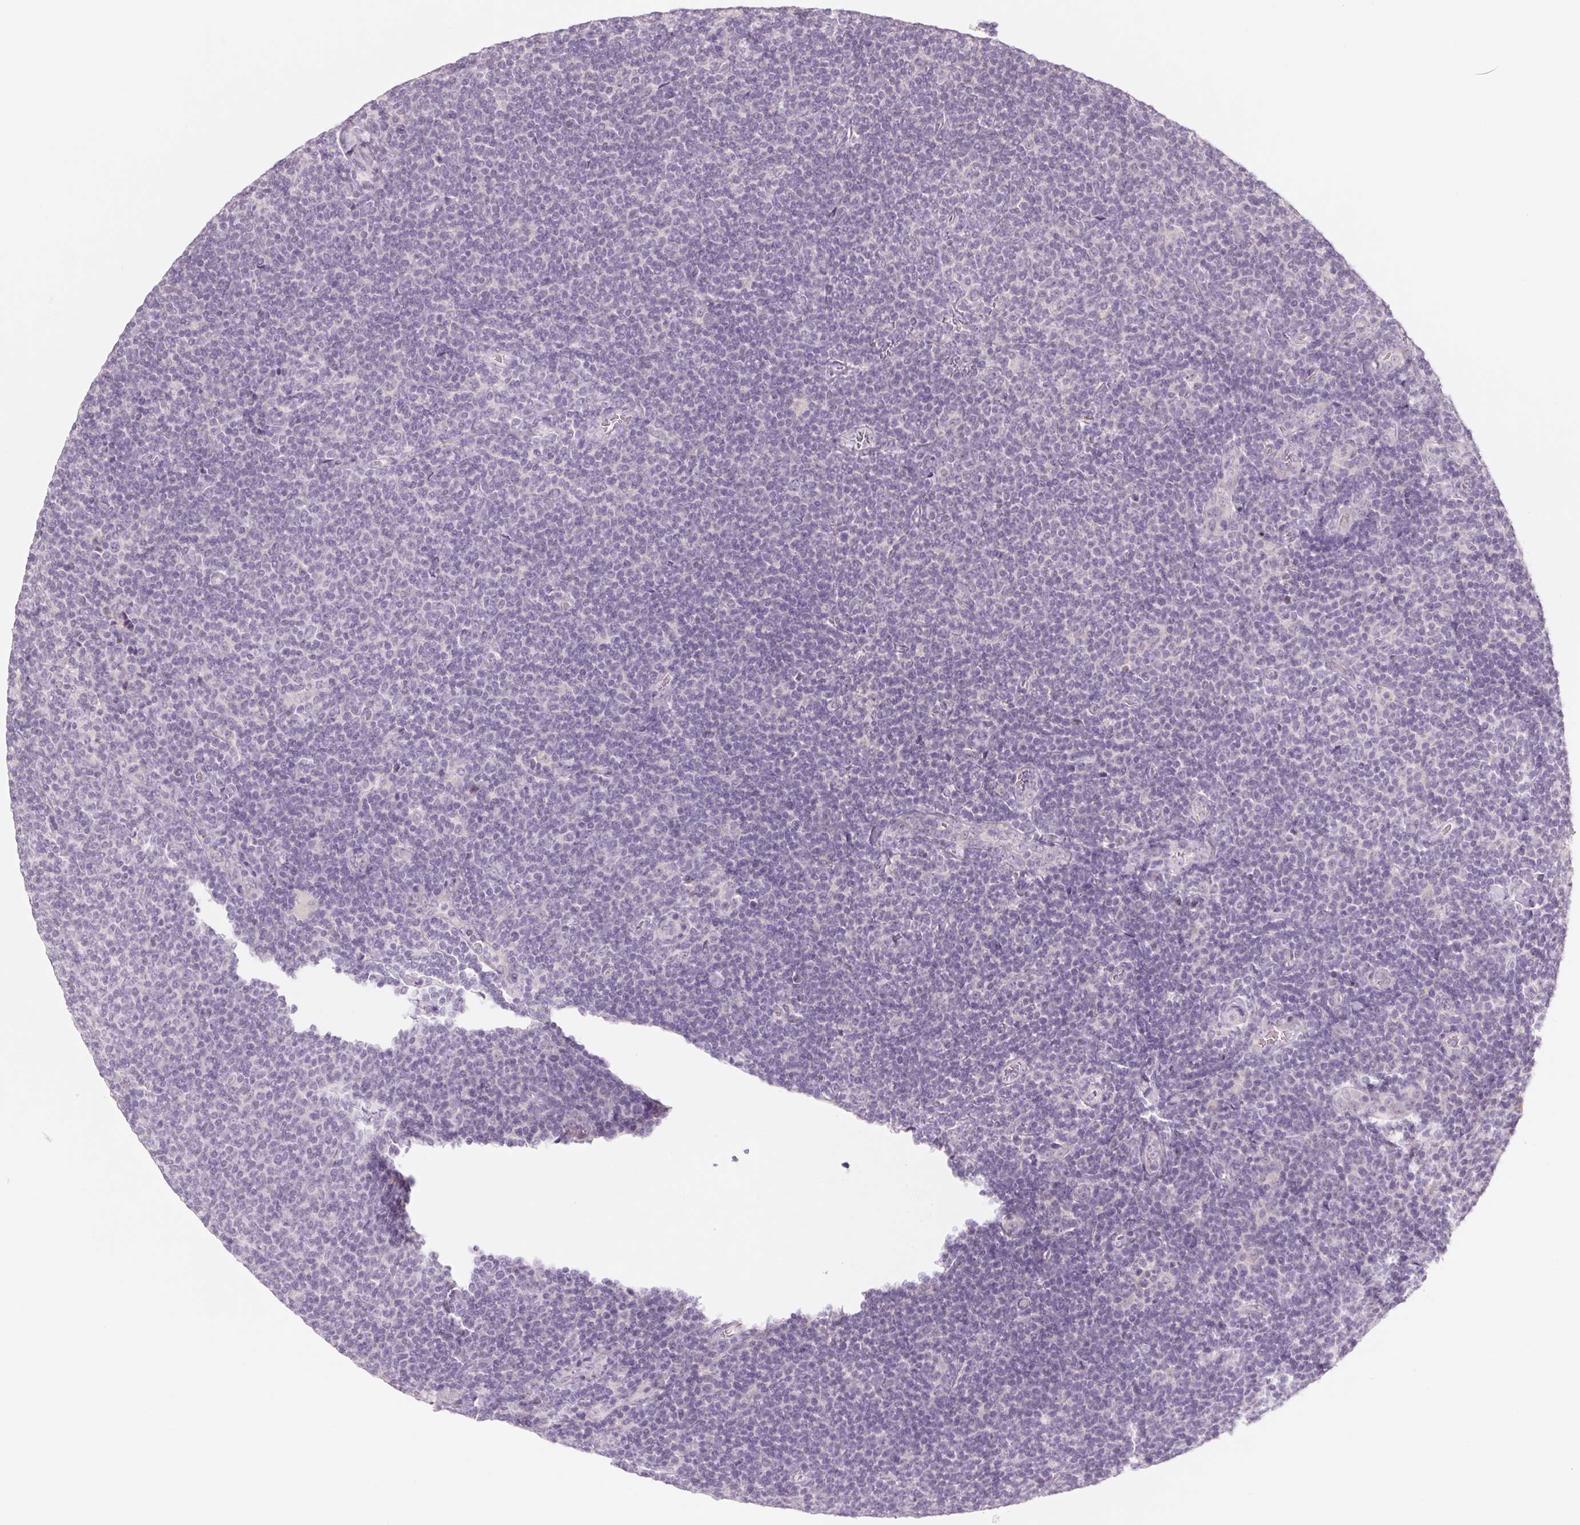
{"staining": {"intensity": "negative", "quantity": "none", "location": "none"}, "tissue": "lymphoma", "cell_type": "Tumor cells", "image_type": "cancer", "snomed": [{"axis": "morphology", "description": "Malignant lymphoma, non-Hodgkin's type, Low grade"}, {"axis": "topography", "description": "Lymph node"}], "caption": "This micrograph is of lymphoma stained with immunohistochemistry (IHC) to label a protein in brown with the nuclei are counter-stained blue. There is no positivity in tumor cells.", "gene": "POU1F1", "patient": {"sex": "male", "age": 52}}